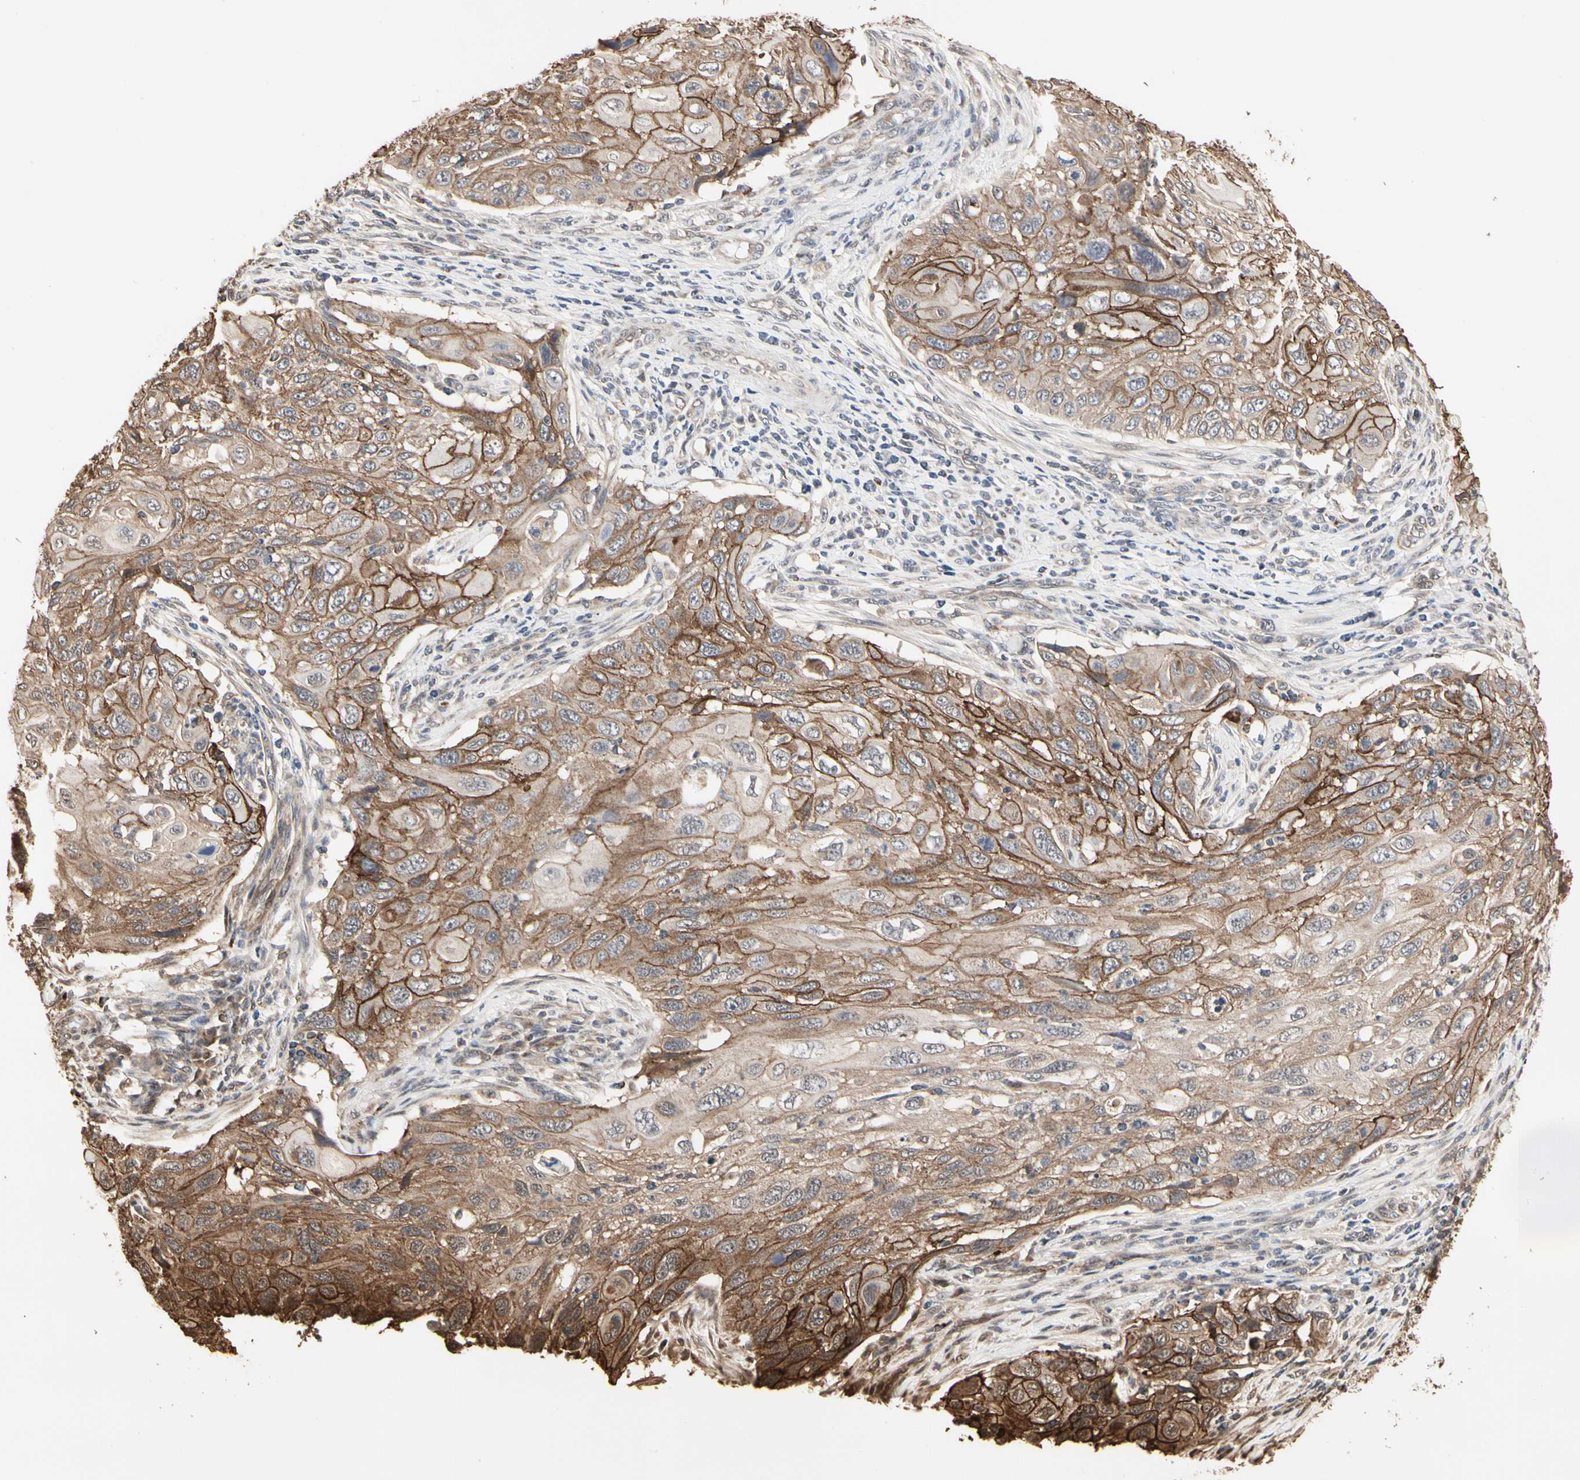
{"staining": {"intensity": "moderate", "quantity": ">75%", "location": "cytoplasmic/membranous"}, "tissue": "cervical cancer", "cell_type": "Tumor cells", "image_type": "cancer", "snomed": [{"axis": "morphology", "description": "Squamous cell carcinoma, NOS"}, {"axis": "topography", "description": "Cervix"}], "caption": "Moderate cytoplasmic/membranous protein staining is seen in about >75% of tumor cells in cervical cancer (squamous cell carcinoma). (IHC, brightfield microscopy, high magnification).", "gene": "TAOK1", "patient": {"sex": "female", "age": 70}}